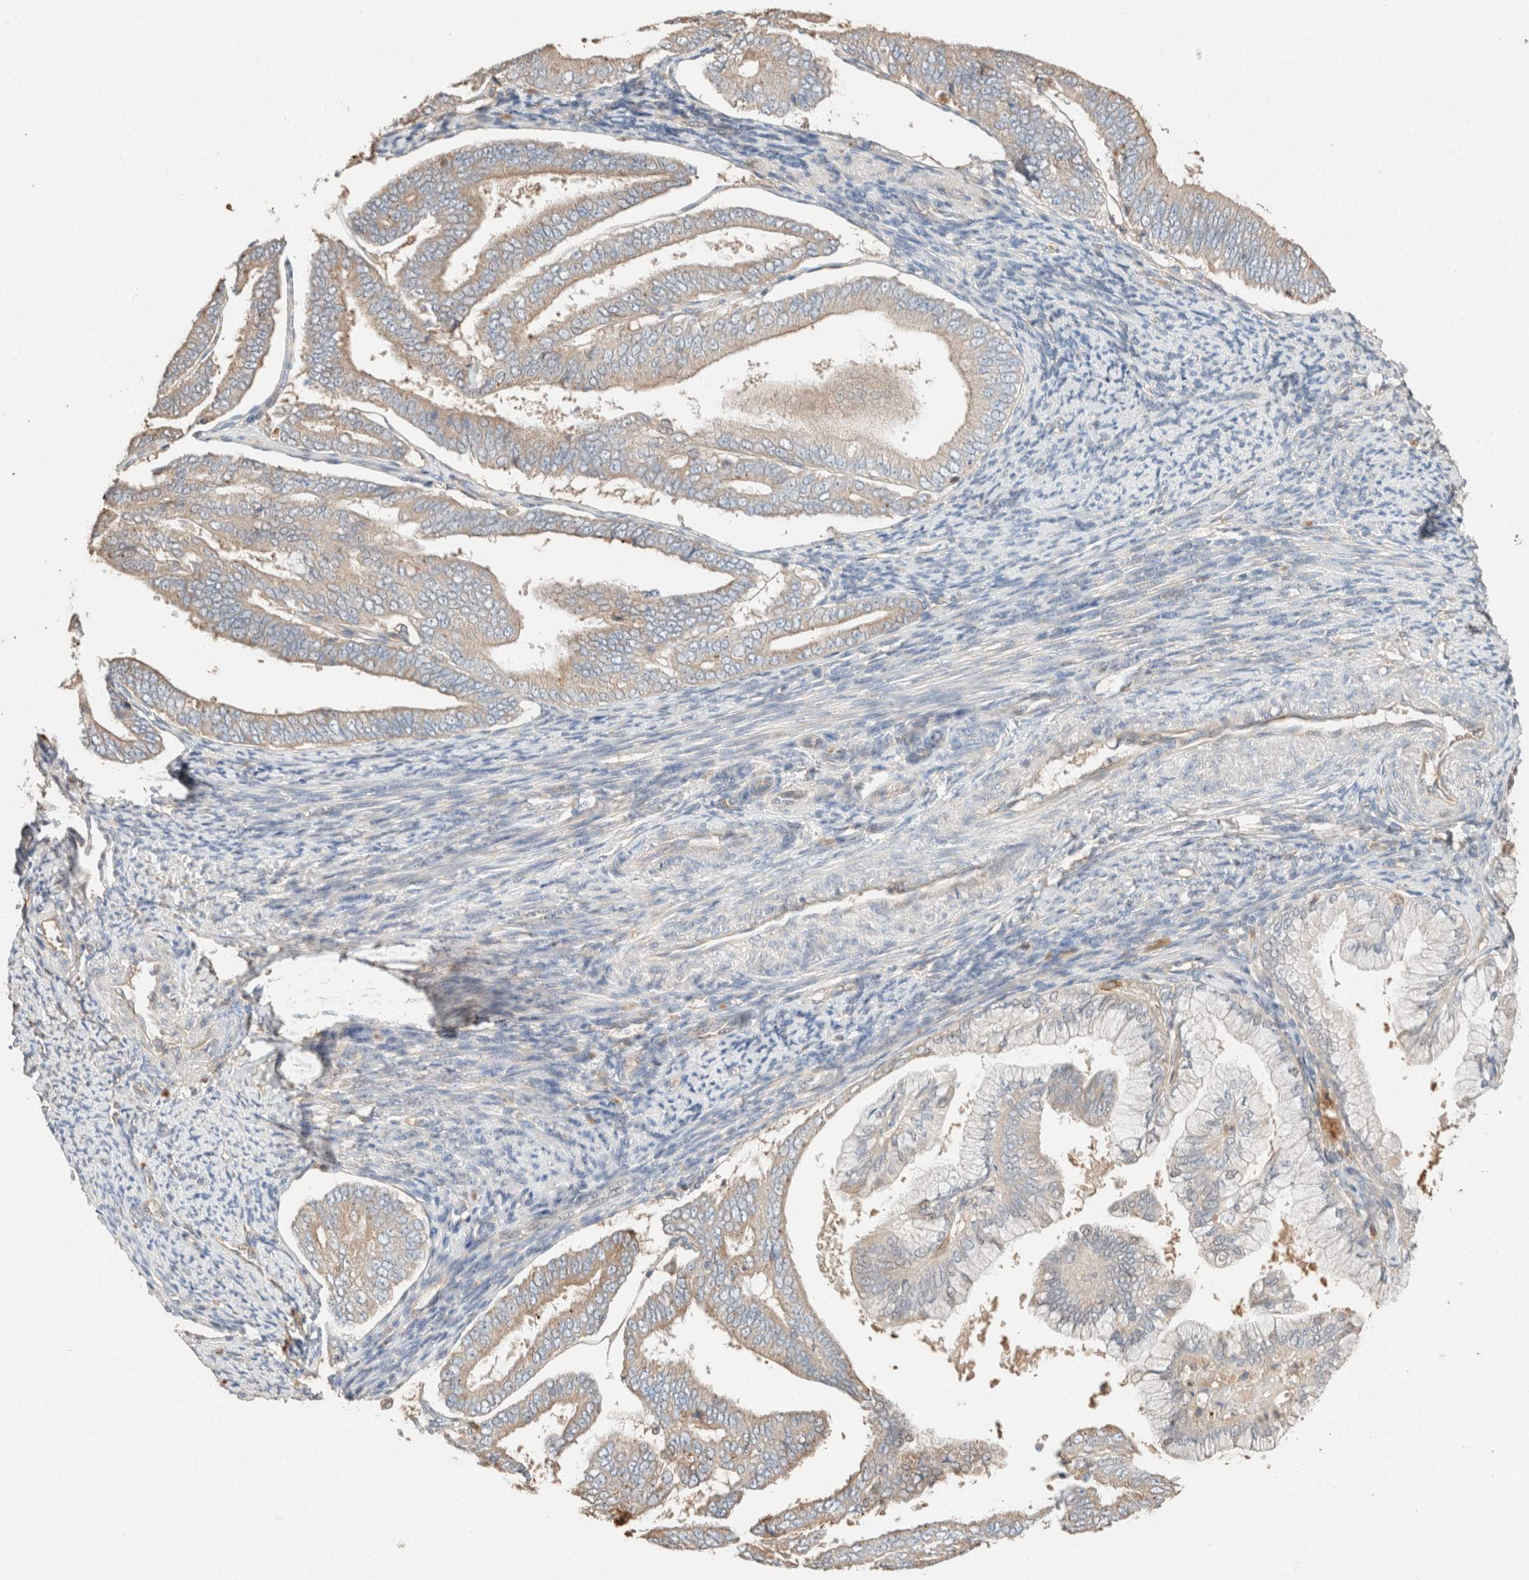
{"staining": {"intensity": "moderate", "quantity": ">75%", "location": "cytoplasmic/membranous"}, "tissue": "endometrial cancer", "cell_type": "Tumor cells", "image_type": "cancer", "snomed": [{"axis": "morphology", "description": "Adenocarcinoma, NOS"}, {"axis": "topography", "description": "Endometrium"}], "caption": "The micrograph exhibits immunohistochemical staining of endometrial adenocarcinoma. There is moderate cytoplasmic/membranous staining is identified in about >75% of tumor cells.", "gene": "TUBD1", "patient": {"sex": "female", "age": 63}}